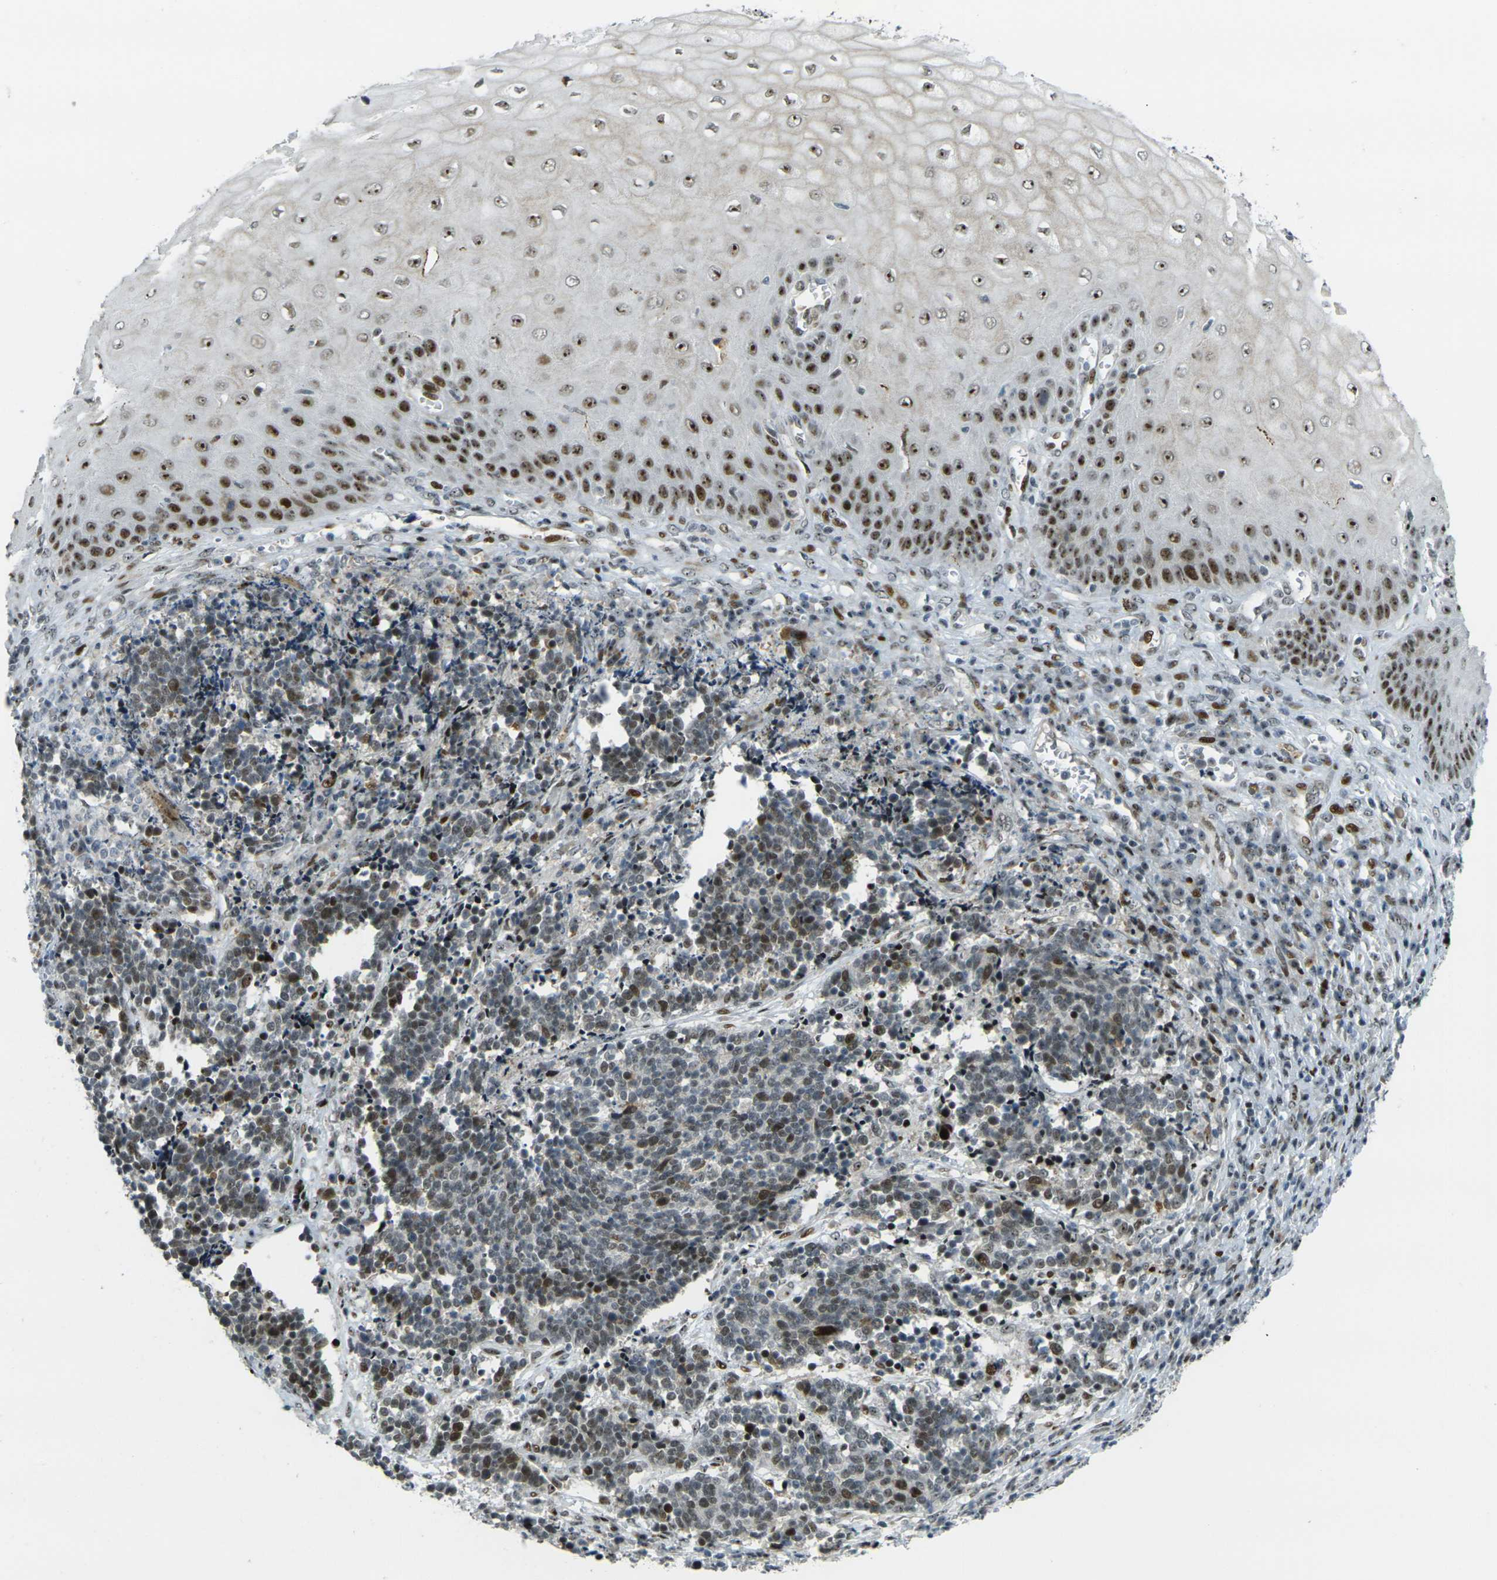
{"staining": {"intensity": "strong", "quantity": ">75%", "location": "nuclear"}, "tissue": "cervical cancer", "cell_type": "Tumor cells", "image_type": "cancer", "snomed": [{"axis": "morphology", "description": "Squamous cell carcinoma, NOS"}, {"axis": "topography", "description": "Cervix"}], "caption": "Cervical cancer stained for a protein displays strong nuclear positivity in tumor cells. (Stains: DAB (3,3'-diaminobenzidine) in brown, nuclei in blue, Microscopy: brightfield microscopy at high magnification).", "gene": "UBE2C", "patient": {"sex": "female", "age": 35}}